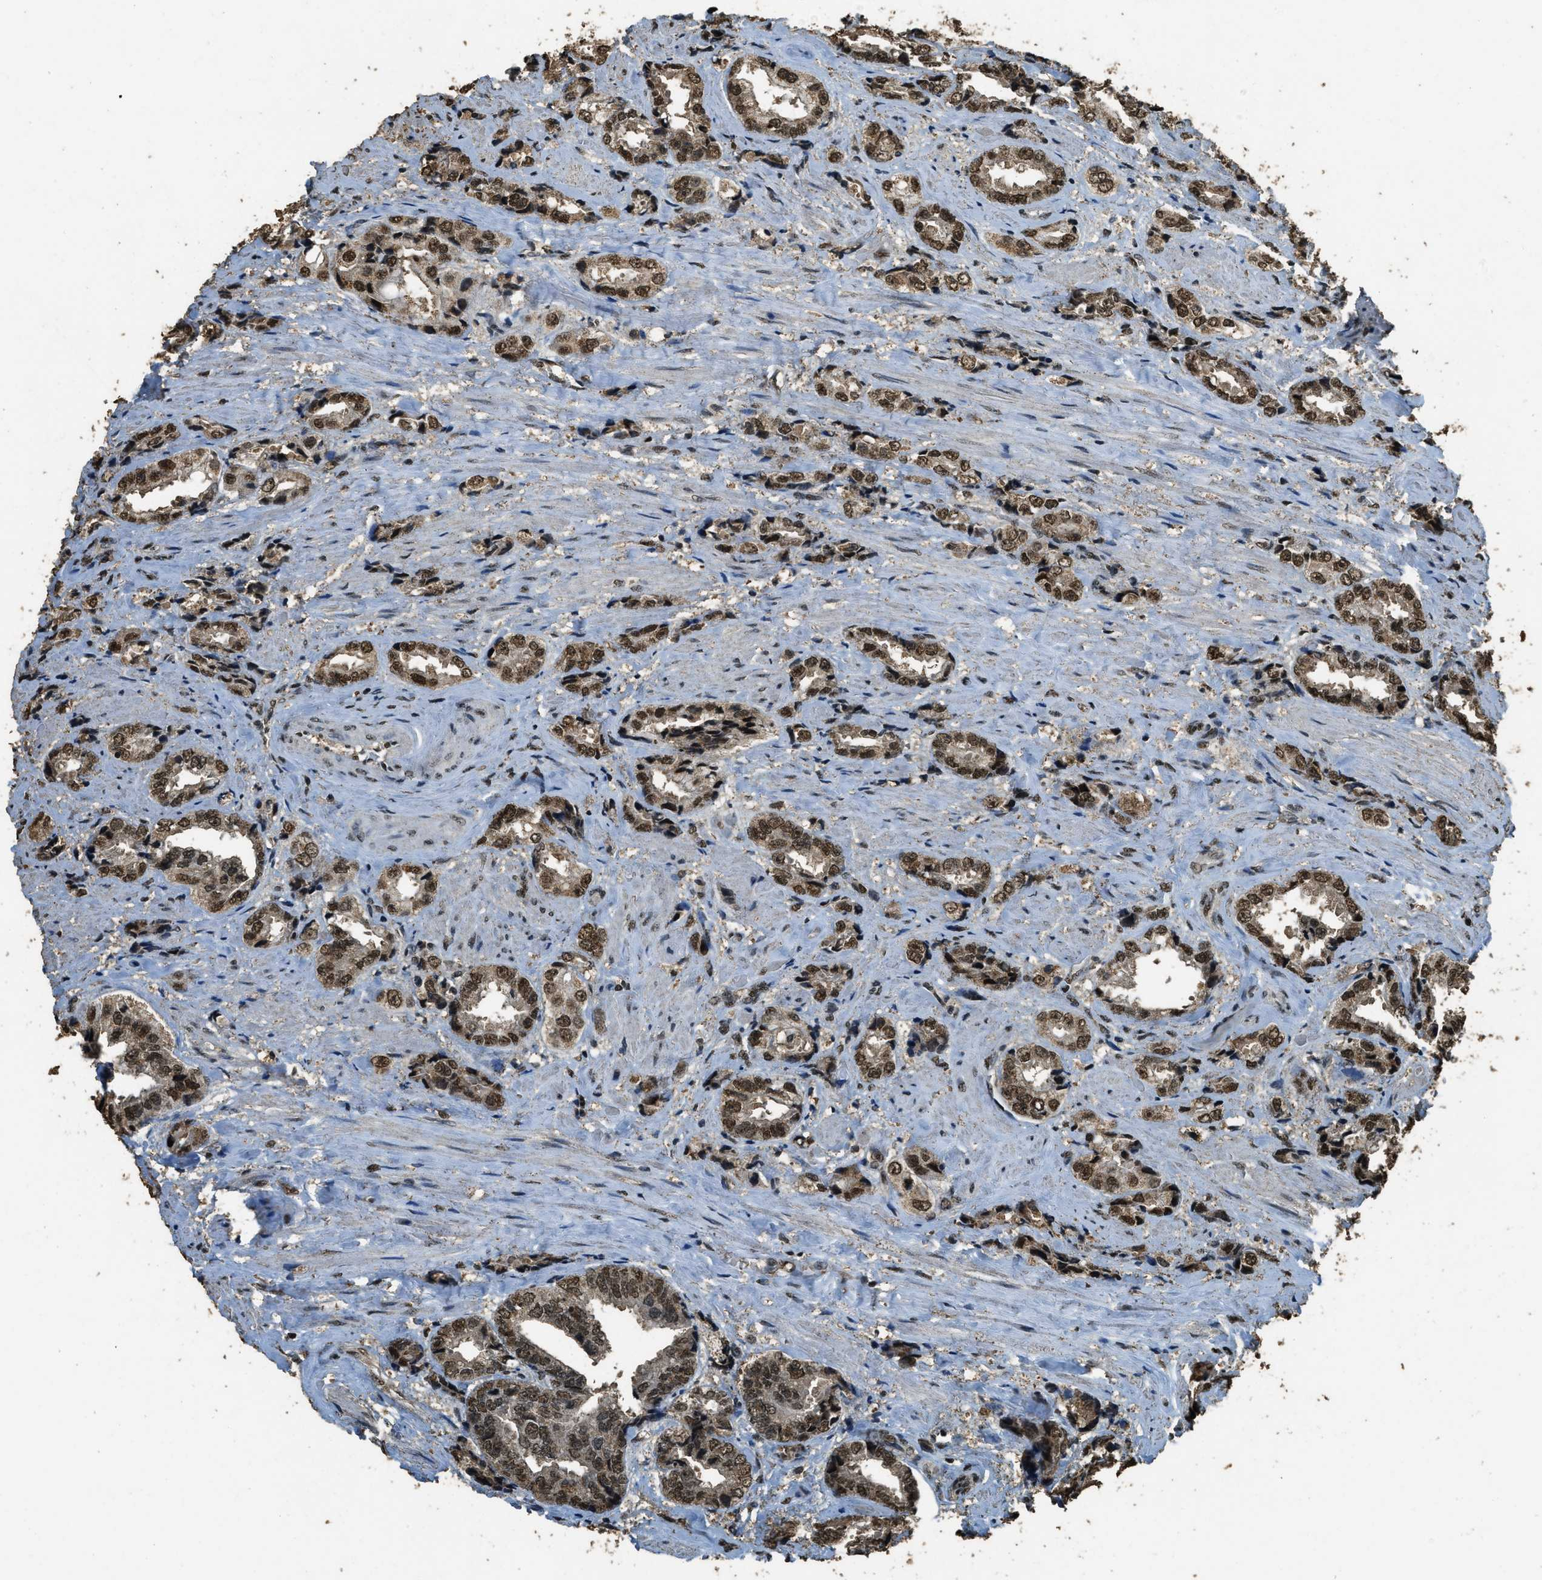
{"staining": {"intensity": "strong", "quantity": ">75%", "location": "nuclear"}, "tissue": "prostate cancer", "cell_type": "Tumor cells", "image_type": "cancer", "snomed": [{"axis": "morphology", "description": "Adenocarcinoma, High grade"}, {"axis": "topography", "description": "Prostate"}], "caption": "Tumor cells show strong nuclear positivity in about >75% of cells in adenocarcinoma (high-grade) (prostate).", "gene": "MYB", "patient": {"sex": "male", "age": 61}}